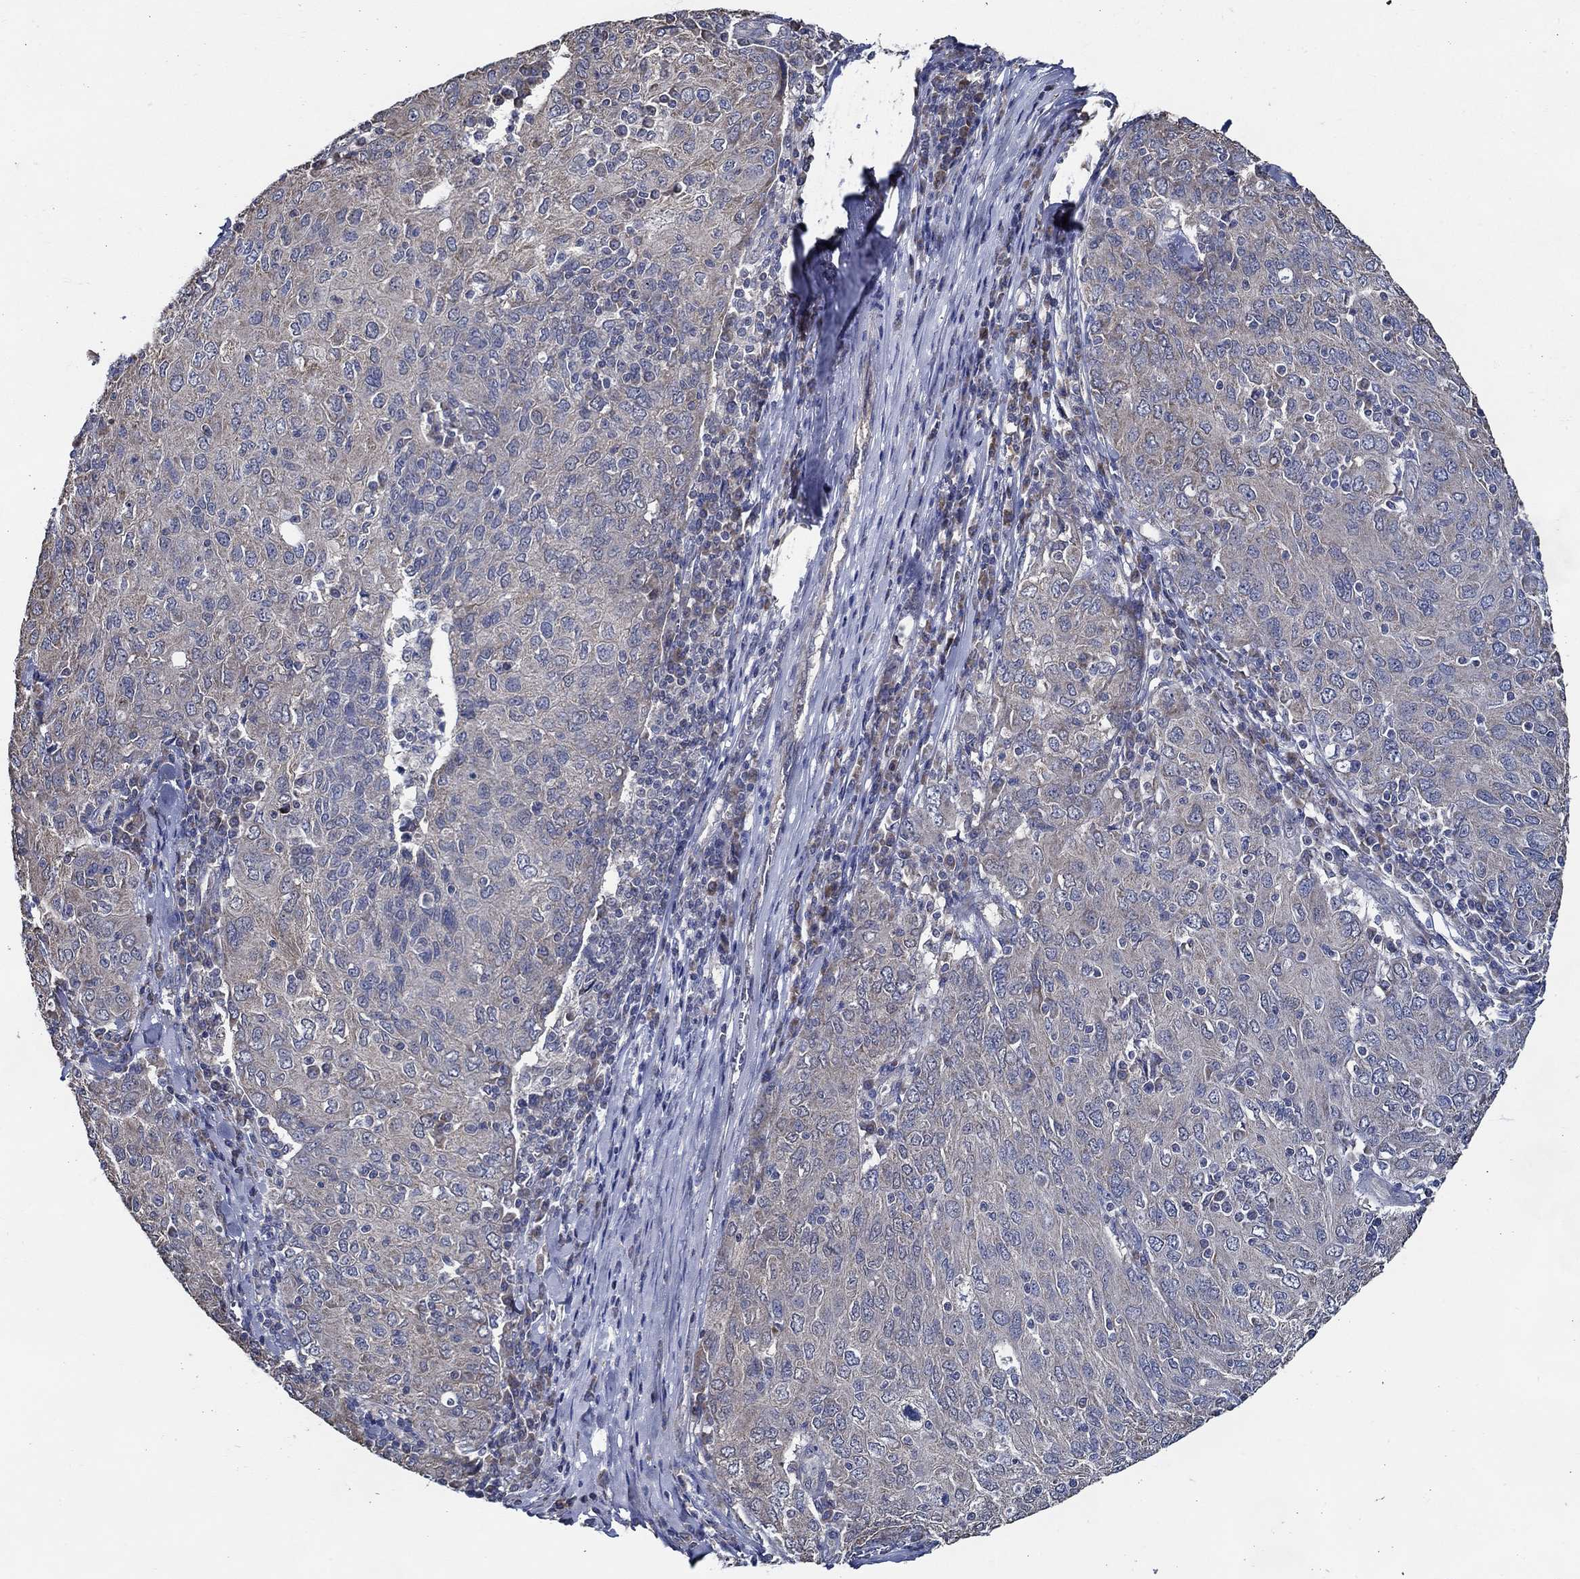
{"staining": {"intensity": "negative", "quantity": "none", "location": "none"}, "tissue": "ovarian cancer", "cell_type": "Tumor cells", "image_type": "cancer", "snomed": [{"axis": "morphology", "description": "Carcinoma, endometroid"}, {"axis": "topography", "description": "Ovary"}], "caption": "This is an immunohistochemistry histopathology image of ovarian endometroid carcinoma. There is no staining in tumor cells.", "gene": "WDR53", "patient": {"sex": "female", "age": 50}}